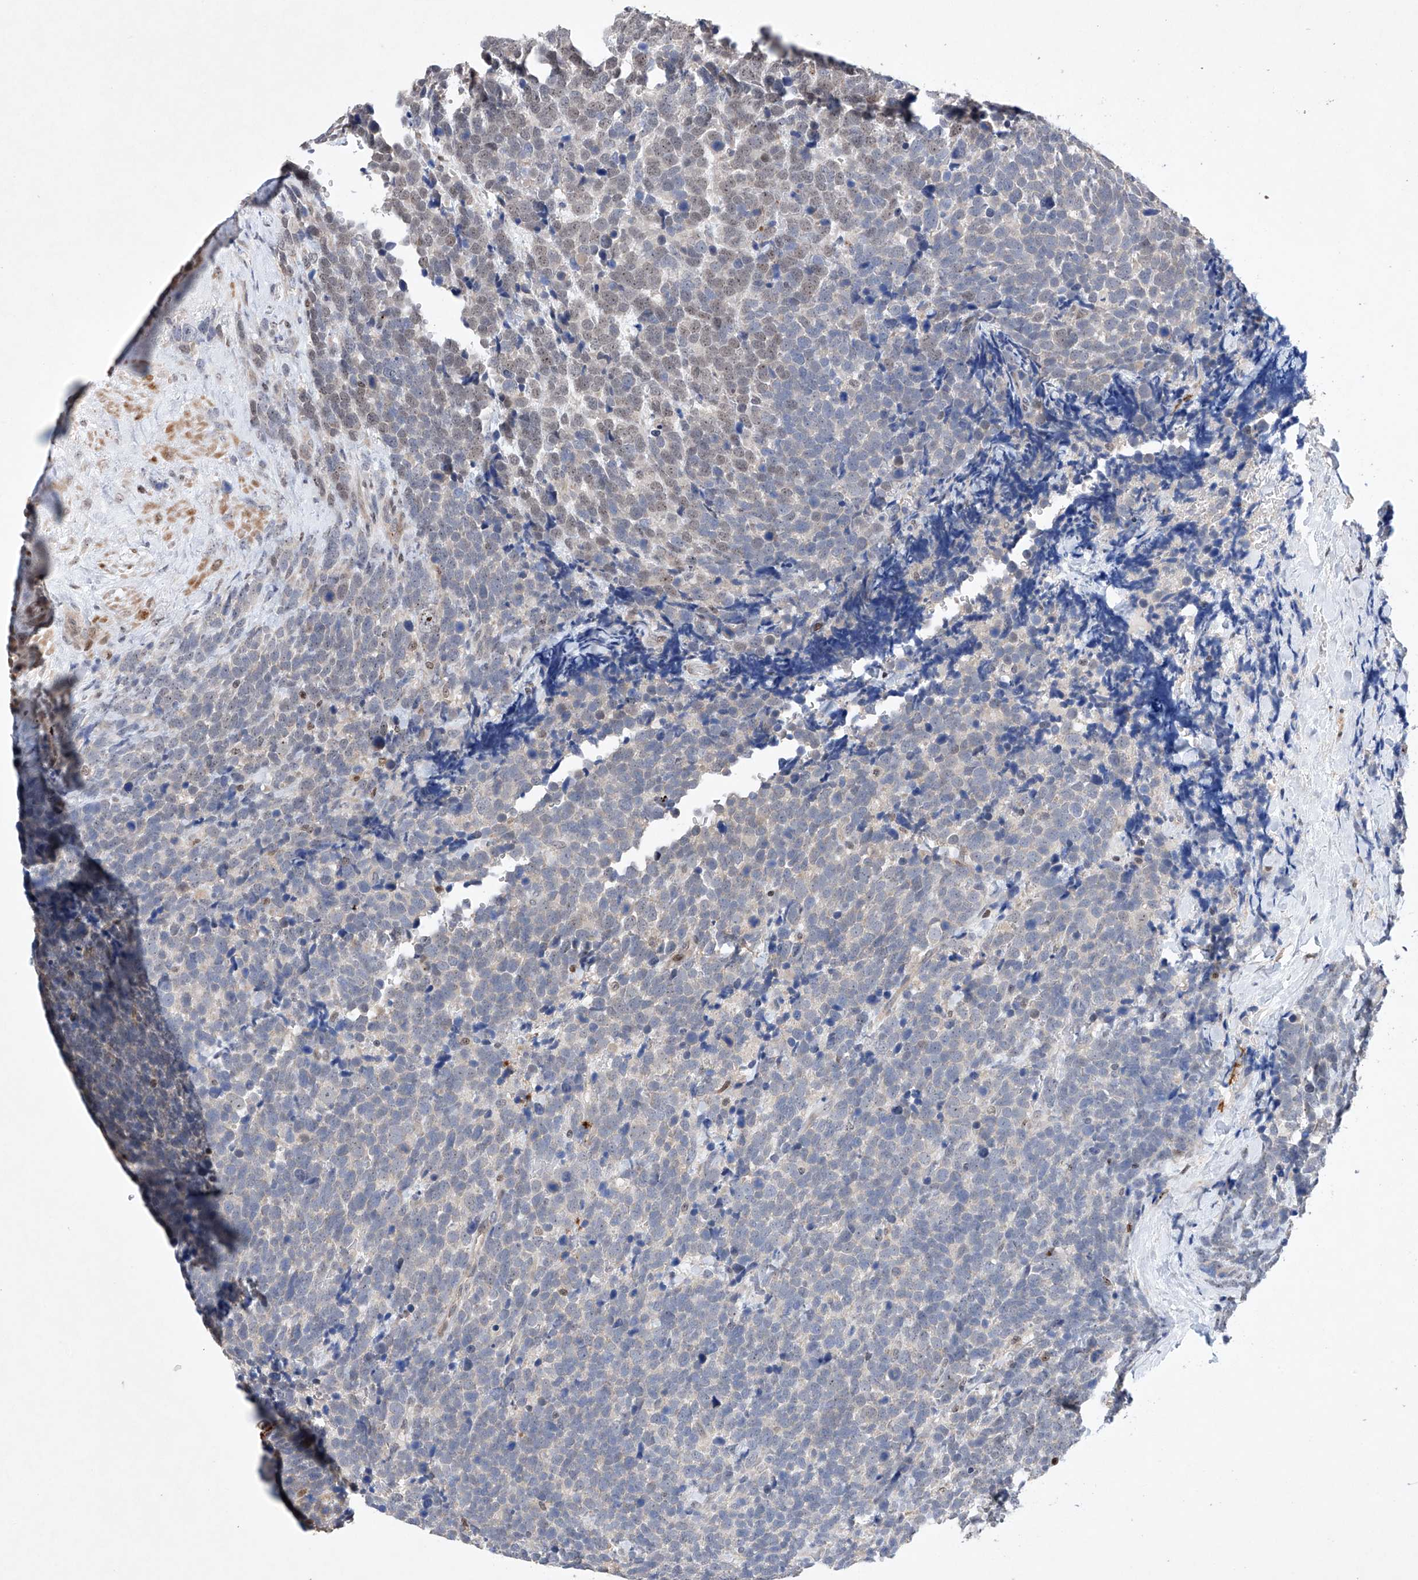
{"staining": {"intensity": "weak", "quantity": "<25%", "location": "nuclear"}, "tissue": "urothelial cancer", "cell_type": "Tumor cells", "image_type": "cancer", "snomed": [{"axis": "morphology", "description": "Urothelial carcinoma, High grade"}, {"axis": "topography", "description": "Urinary bladder"}], "caption": "The photomicrograph exhibits no staining of tumor cells in urothelial carcinoma (high-grade). (DAB immunohistochemistry visualized using brightfield microscopy, high magnification).", "gene": "AFG1L", "patient": {"sex": "female", "age": 82}}